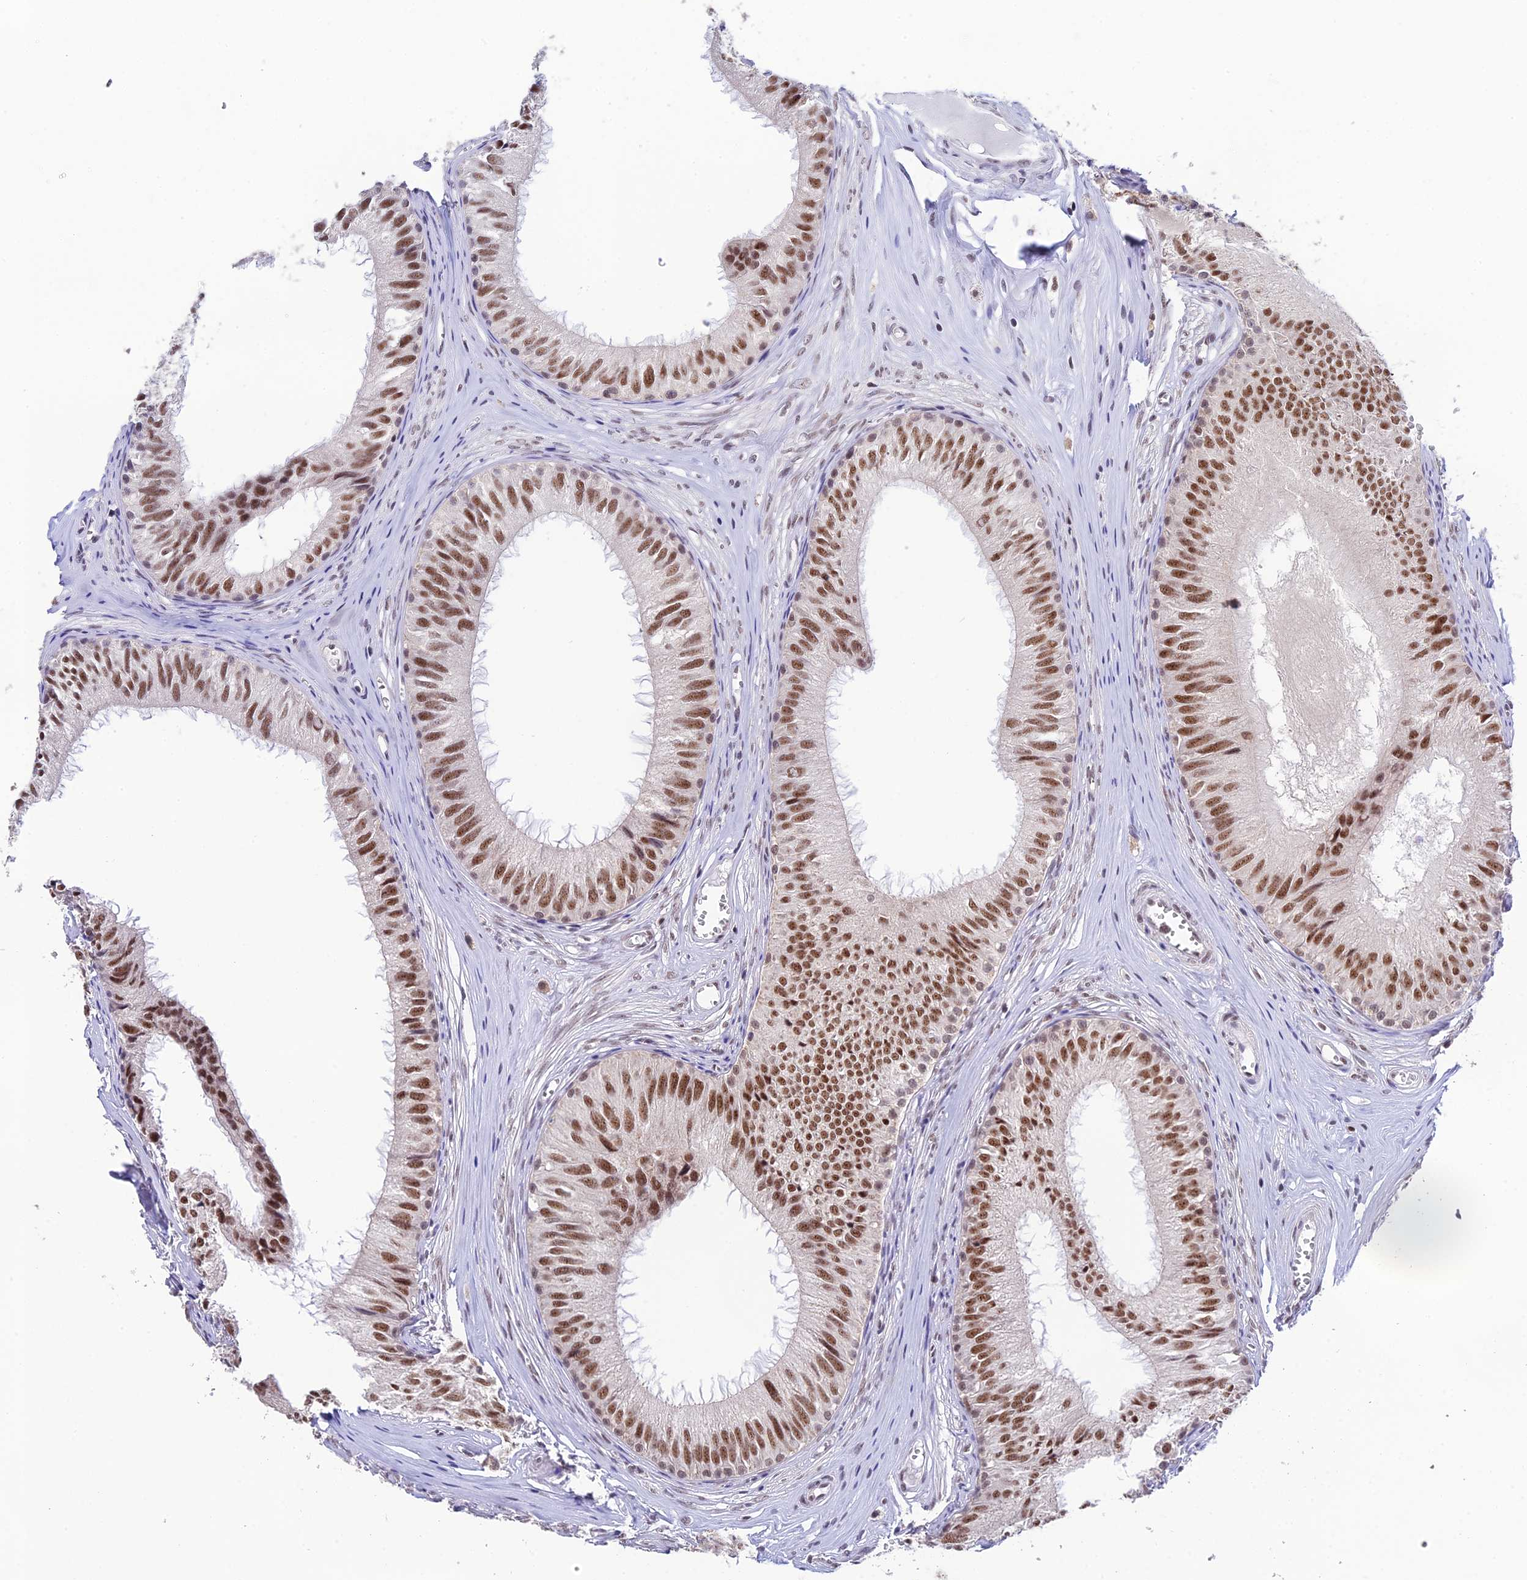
{"staining": {"intensity": "moderate", "quantity": ">75%", "location": "nuclear"}, "tissue": "epididymis", "cell_type": "Glandular cells", "image_type": "normal", "snomed": [{"axis": "morphology", "description": "Normal tissue, NOS"}, {"axis": "topography", "description": "Epididymis"}], "caption": "This image demonstrates normal epididymis stained with IHC to label a protein in brown. The nuclear of glandular cells show moderate positivity for the protein. Nuclei are counter-stained blue.", "gene": "THOC7", "patient": {"sex": "male", "age": 36}}